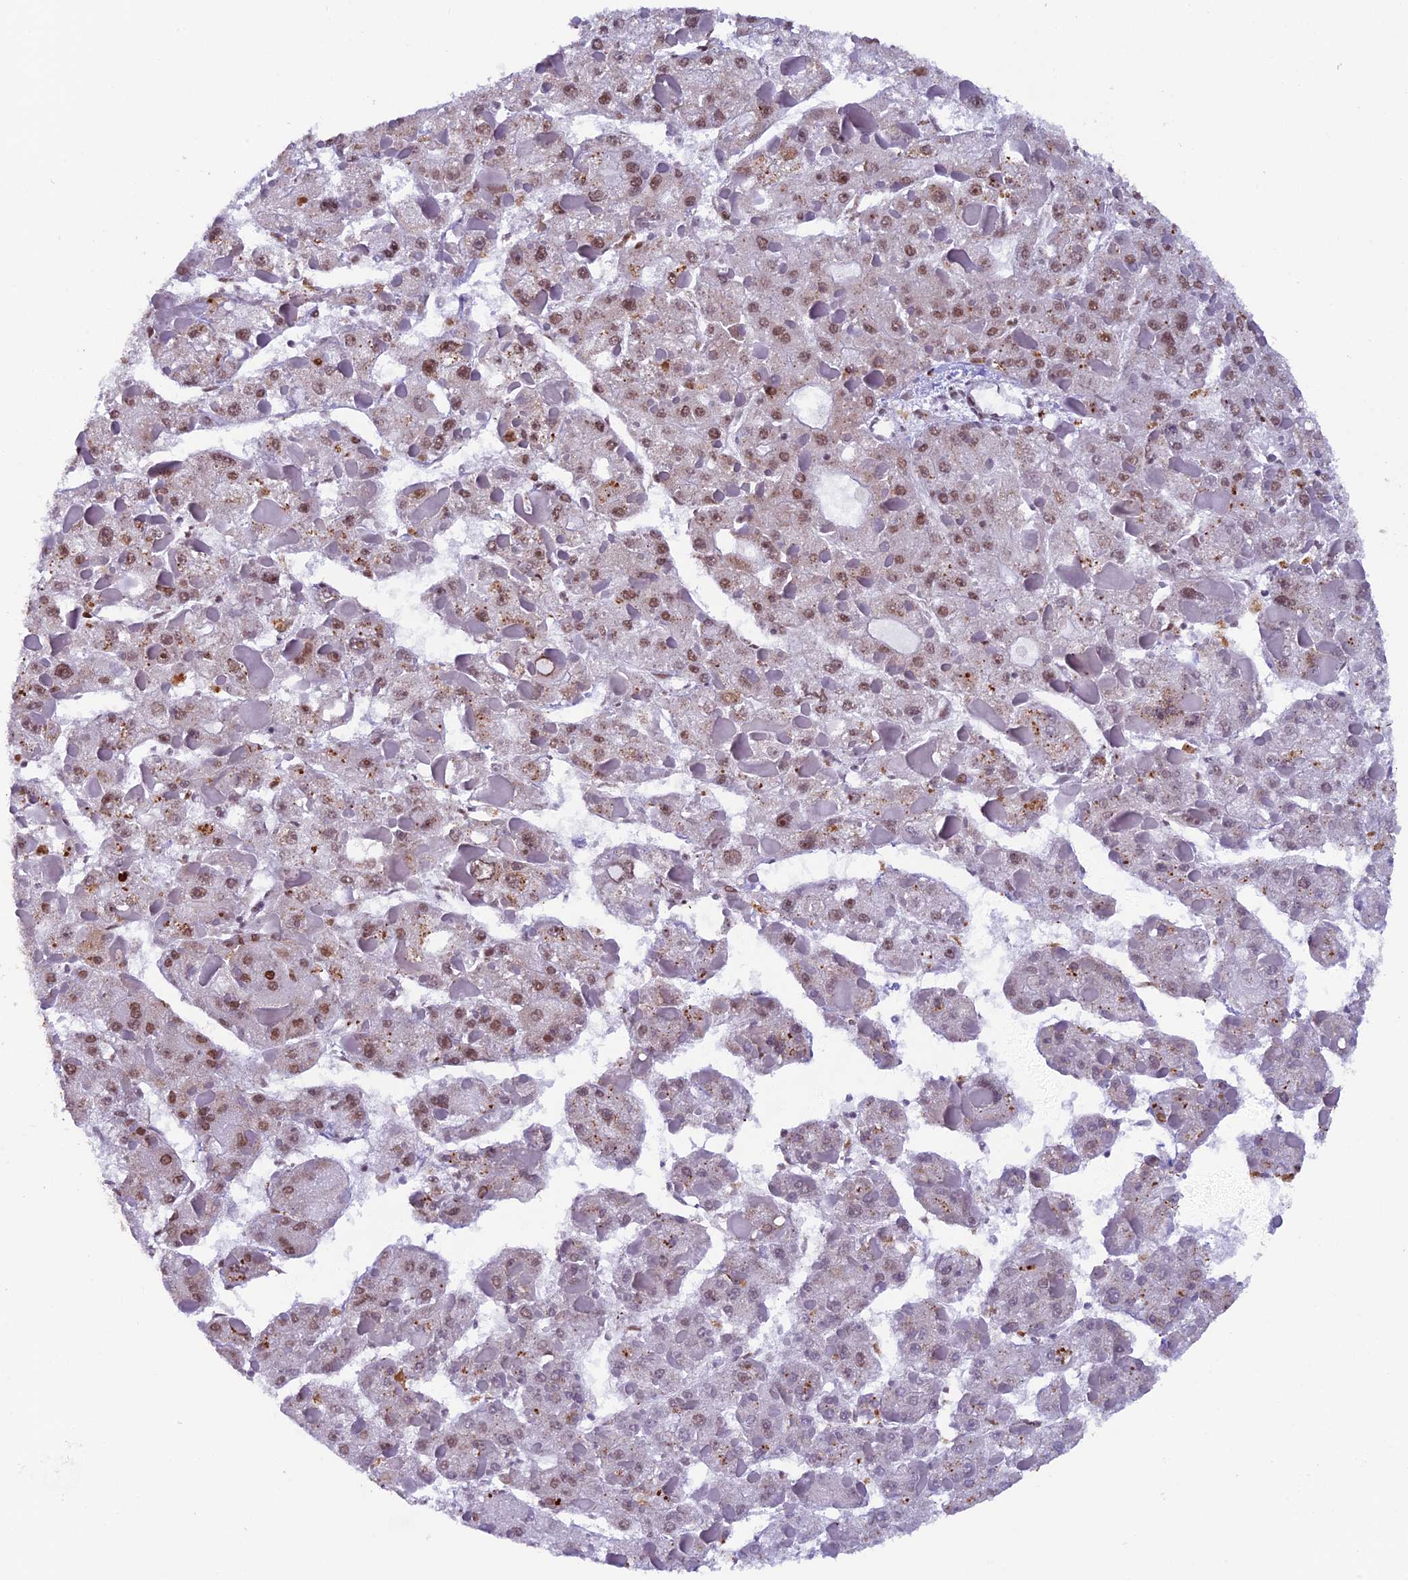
{"staining": {"intensity": "weak", "quantity": ">75%", "location": "cytoplasmic/membranous,nuclear"}, "tissue": "liver cancer", "cell_type": "Tumor cells", "image_type": "cancer", "snomed": [{"axis": "morphology", "description": "Carcinoma, Hepatocellular, NOS"}, {"axis": "topography", "description": "Liver"}], "caption": "Immunohistochemical staining of liver cancer displays low levels of weak cytoplasmic/membranous and nuclear staining in about >75% of tumor cells. (Stains: DAB in brown, nuclei in blue, Microscopy: brightfield microscopy at high magnification).", "gene": "TFAM", "patient": {"sex": "female", "age": 73}}